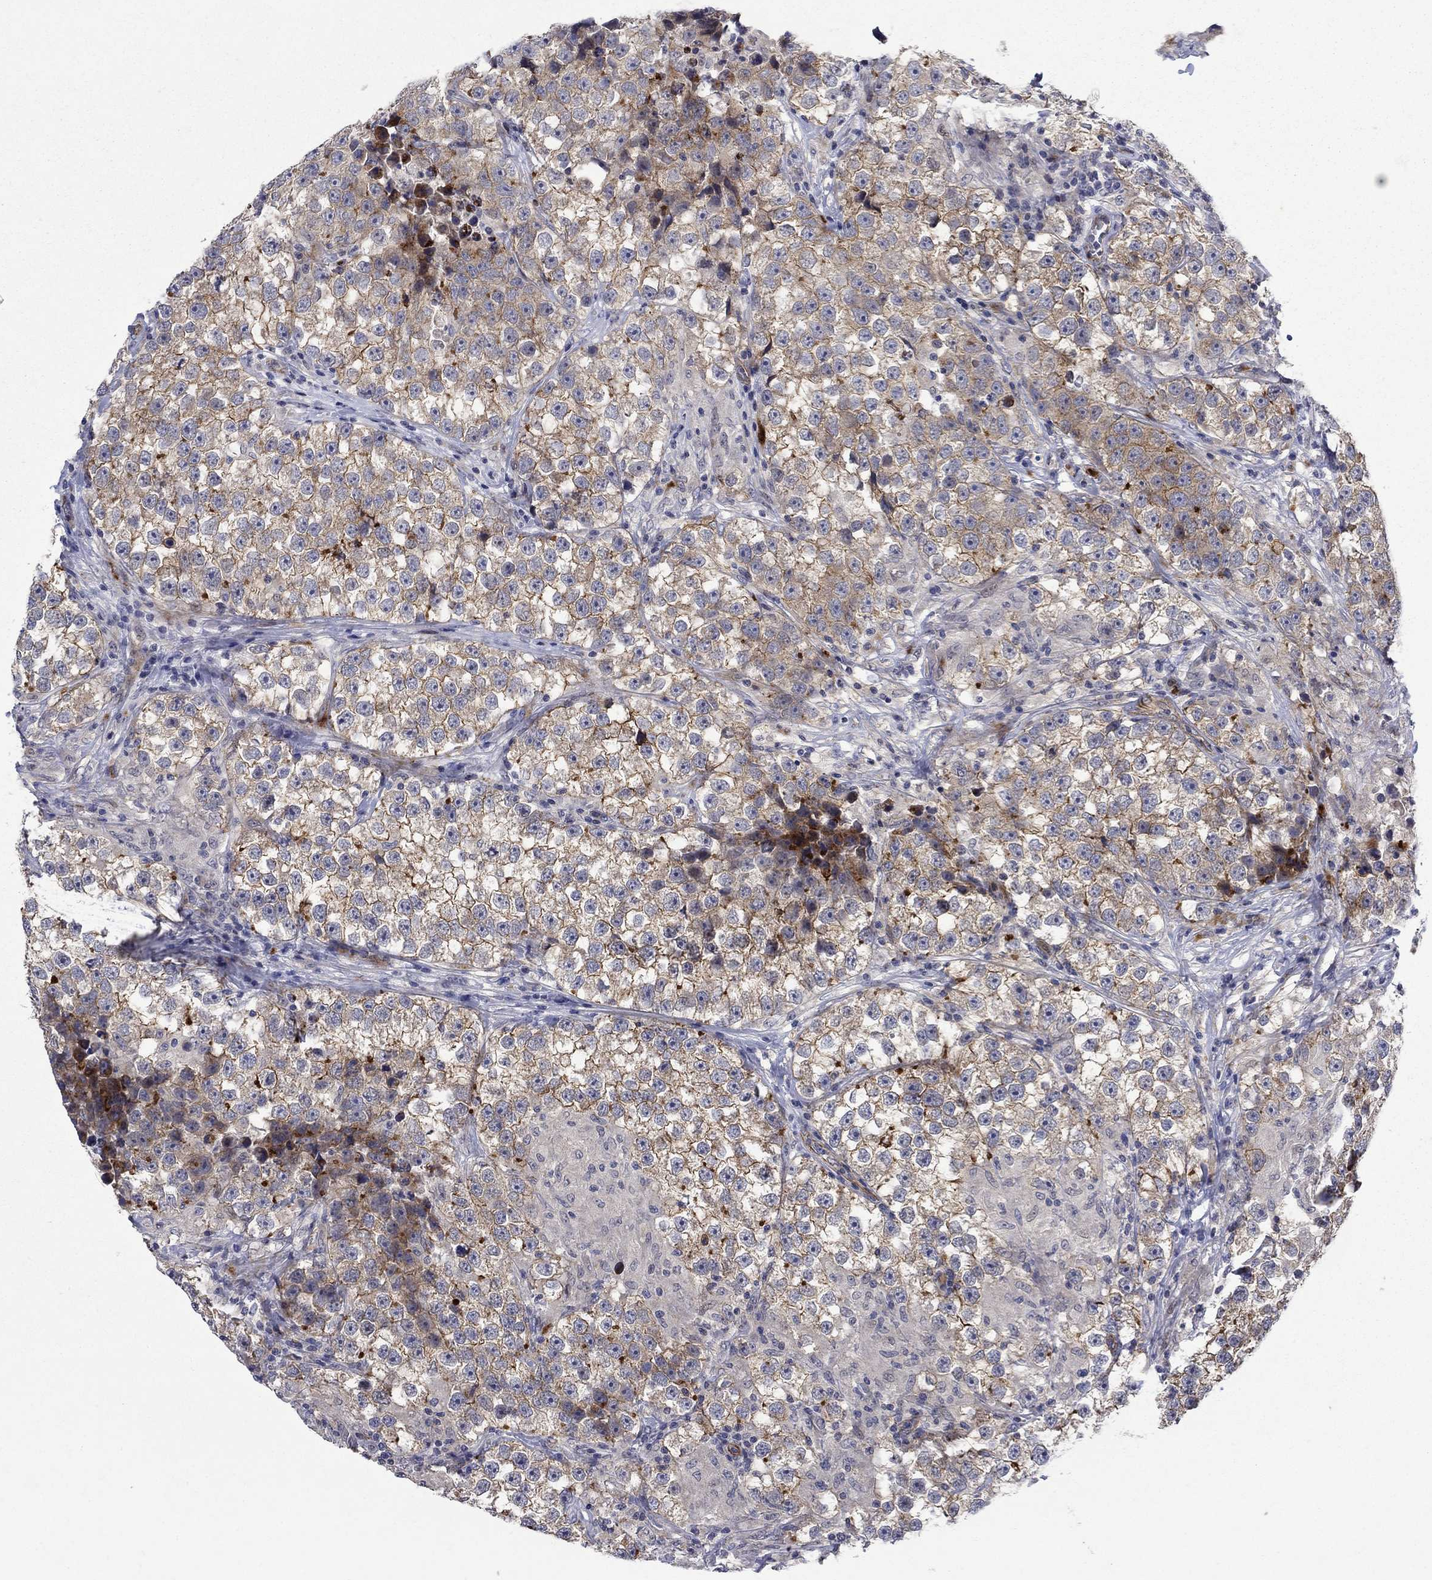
{"staining": {"intensity": "moderate", "quantity": ">75%", "location": "cytoplasmic/membranous"}, "tissue": "testis cancer", "cell_type": "Tumor cells", "image_type": "cancer", "snomed": [{"axis": "morphology", "description": "Seminoma, NOS"}, {"axis": "topography", "description": "Testis"}], "caption": "Immunohistochemical staining of human testis cancer demonstrates moderate cytoplasmic/membranous protein staining in about >75% of tumor cells.", "gene": "SLC7A1", "patient": {"sex": "male", "age": 46}}